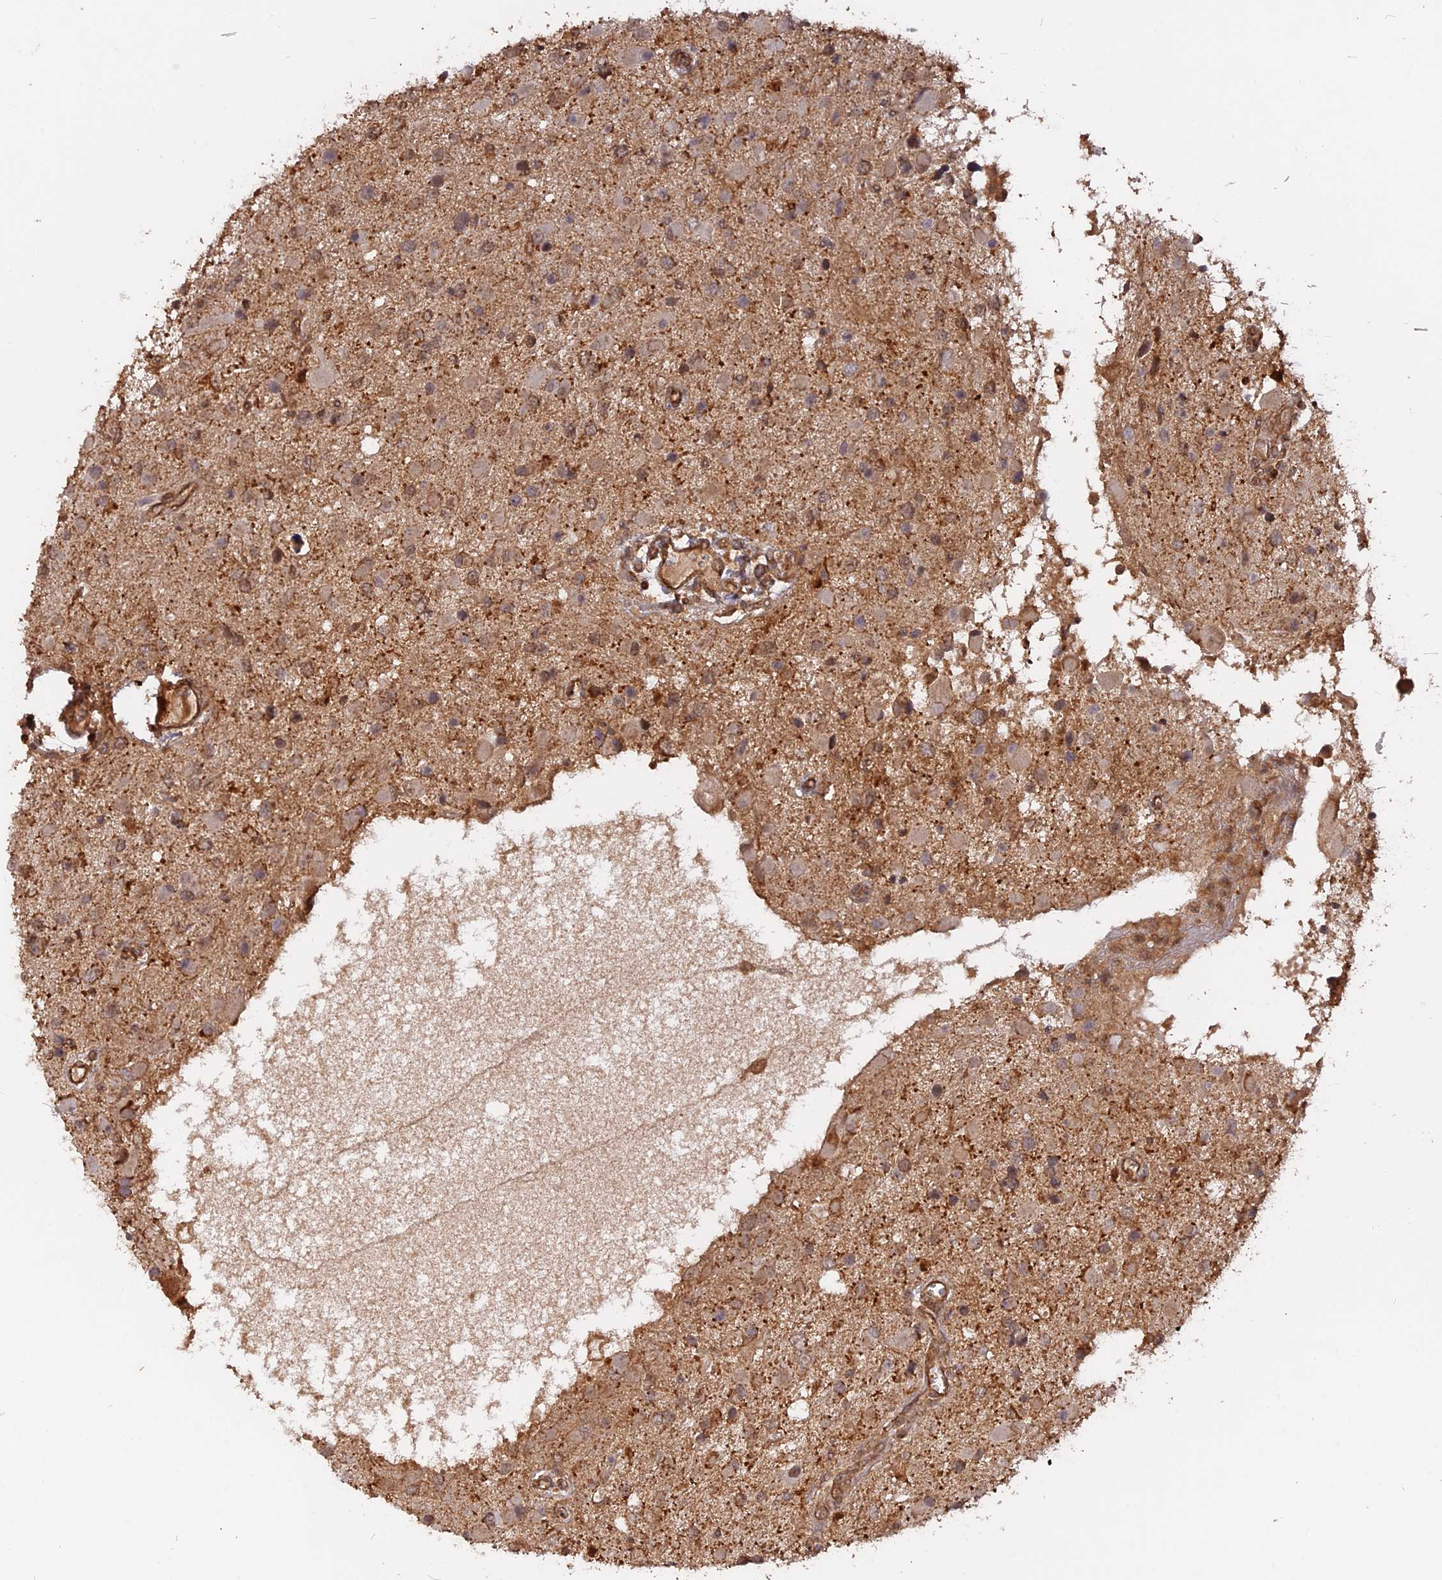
{"staining": {"intensity": "weak", "quantity": "<25%", "location": "cytoplasmic/membranous"}, "tissue": "glioma", "cell_type": "Tumor cells", "image_type": "cancer", "snomed": [{"axis": "morphology", "description": "Glioma, malignant, High grade"}, {"axis": "topography", "description": "Brain"}], "caption": "Immunohistochemistry (IHC) photomicrograph of neoplastic tissue: glioma stained with DAB (3,3'-diaminobenzidine) reveals no significant protein staining in tumor cells.", "gene": "CCDC174", "patient": {"sex": "male", "age": 53}}